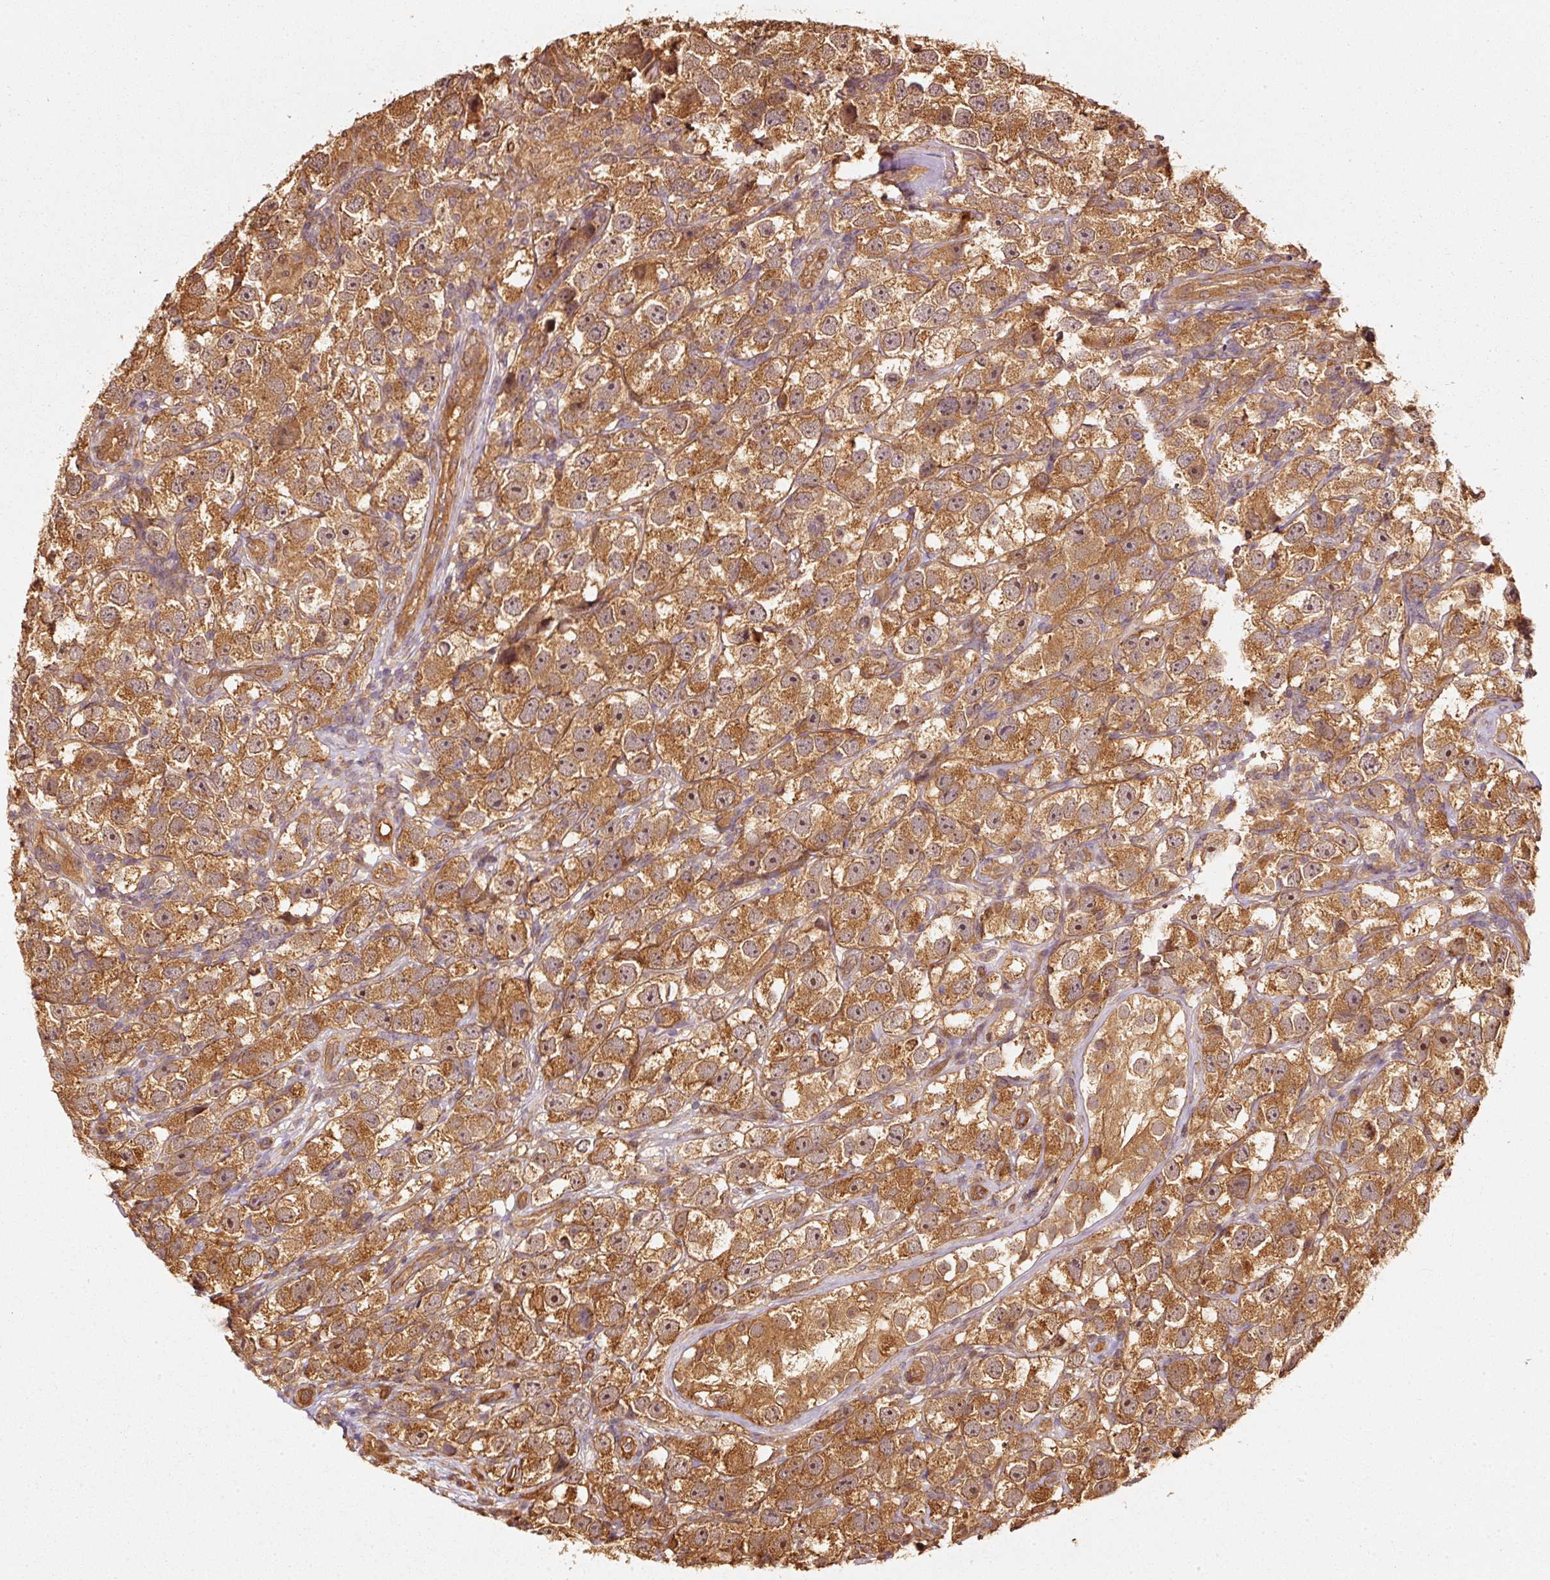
{"staining": {"intensity": "strong", "quantity": ">75%", "location": "cytoplasmic/membranous"}, "tissue": "testis cancer", "cell_type": "Tumor cells", "image_type": "cancer", "snomed": [{"axis": "morphology", "description": "Seminoma, NOS"}, {"axis": "topography", "description": "Testis"}], "caption": "The image demonstrates immunohistochemical staining of seminoma (testis). There is strong cytoplasmic/membranous staining is seen in about >75% of tumor cells. Using DAB (brown) and hematoxylin (blue) stains, captured at high magnification using brightfield microscopy.", "gene": "STAU1", "patient": {"sex": "male", "age": 26}}